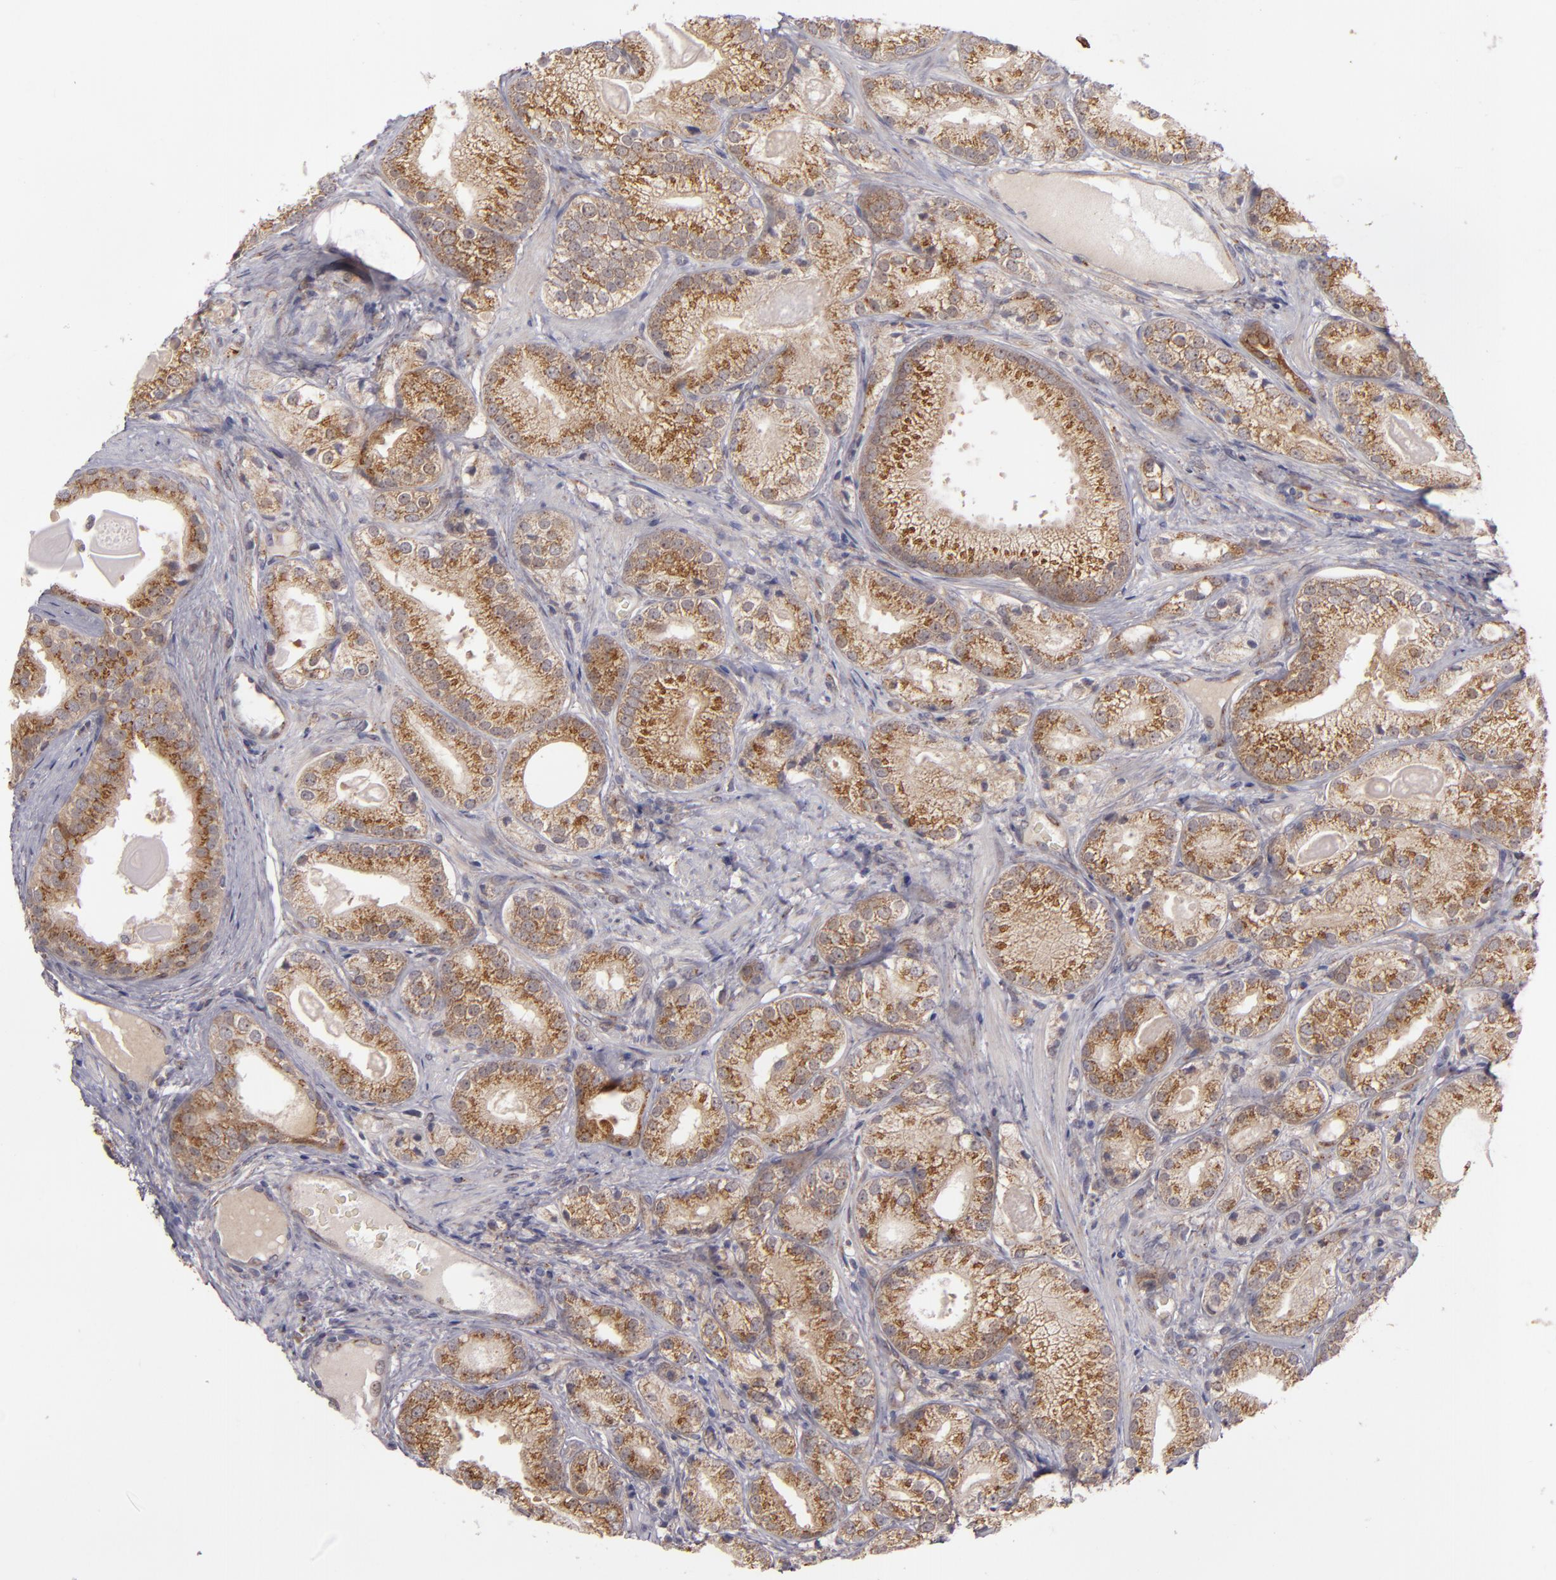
{"staining": {"intensity": "strong", "quantity": ">75%", "location": "cytoplasmic/membranous"}, "tissue": "prostate cancer", "cell_type": "Tumor cells", "image_type": "cancer", "snomed": [{"axis": "morphology", "description": "Adenocarcinoma, Low grade"}, {"axis": "topography", "description": "Prostate"}], "caption": "Immunohistochemical staining of prostate cancer displays high levels of strong cytoplasmic/membranous protein positivity in about >75% of tumor cells. (Stains: DAB in brown, nuclei in blue, Microscopy: brightfield microscopy at high magnification).", "gene": "SH2D4A", "patient": {"sex": "male", "age": 69}}